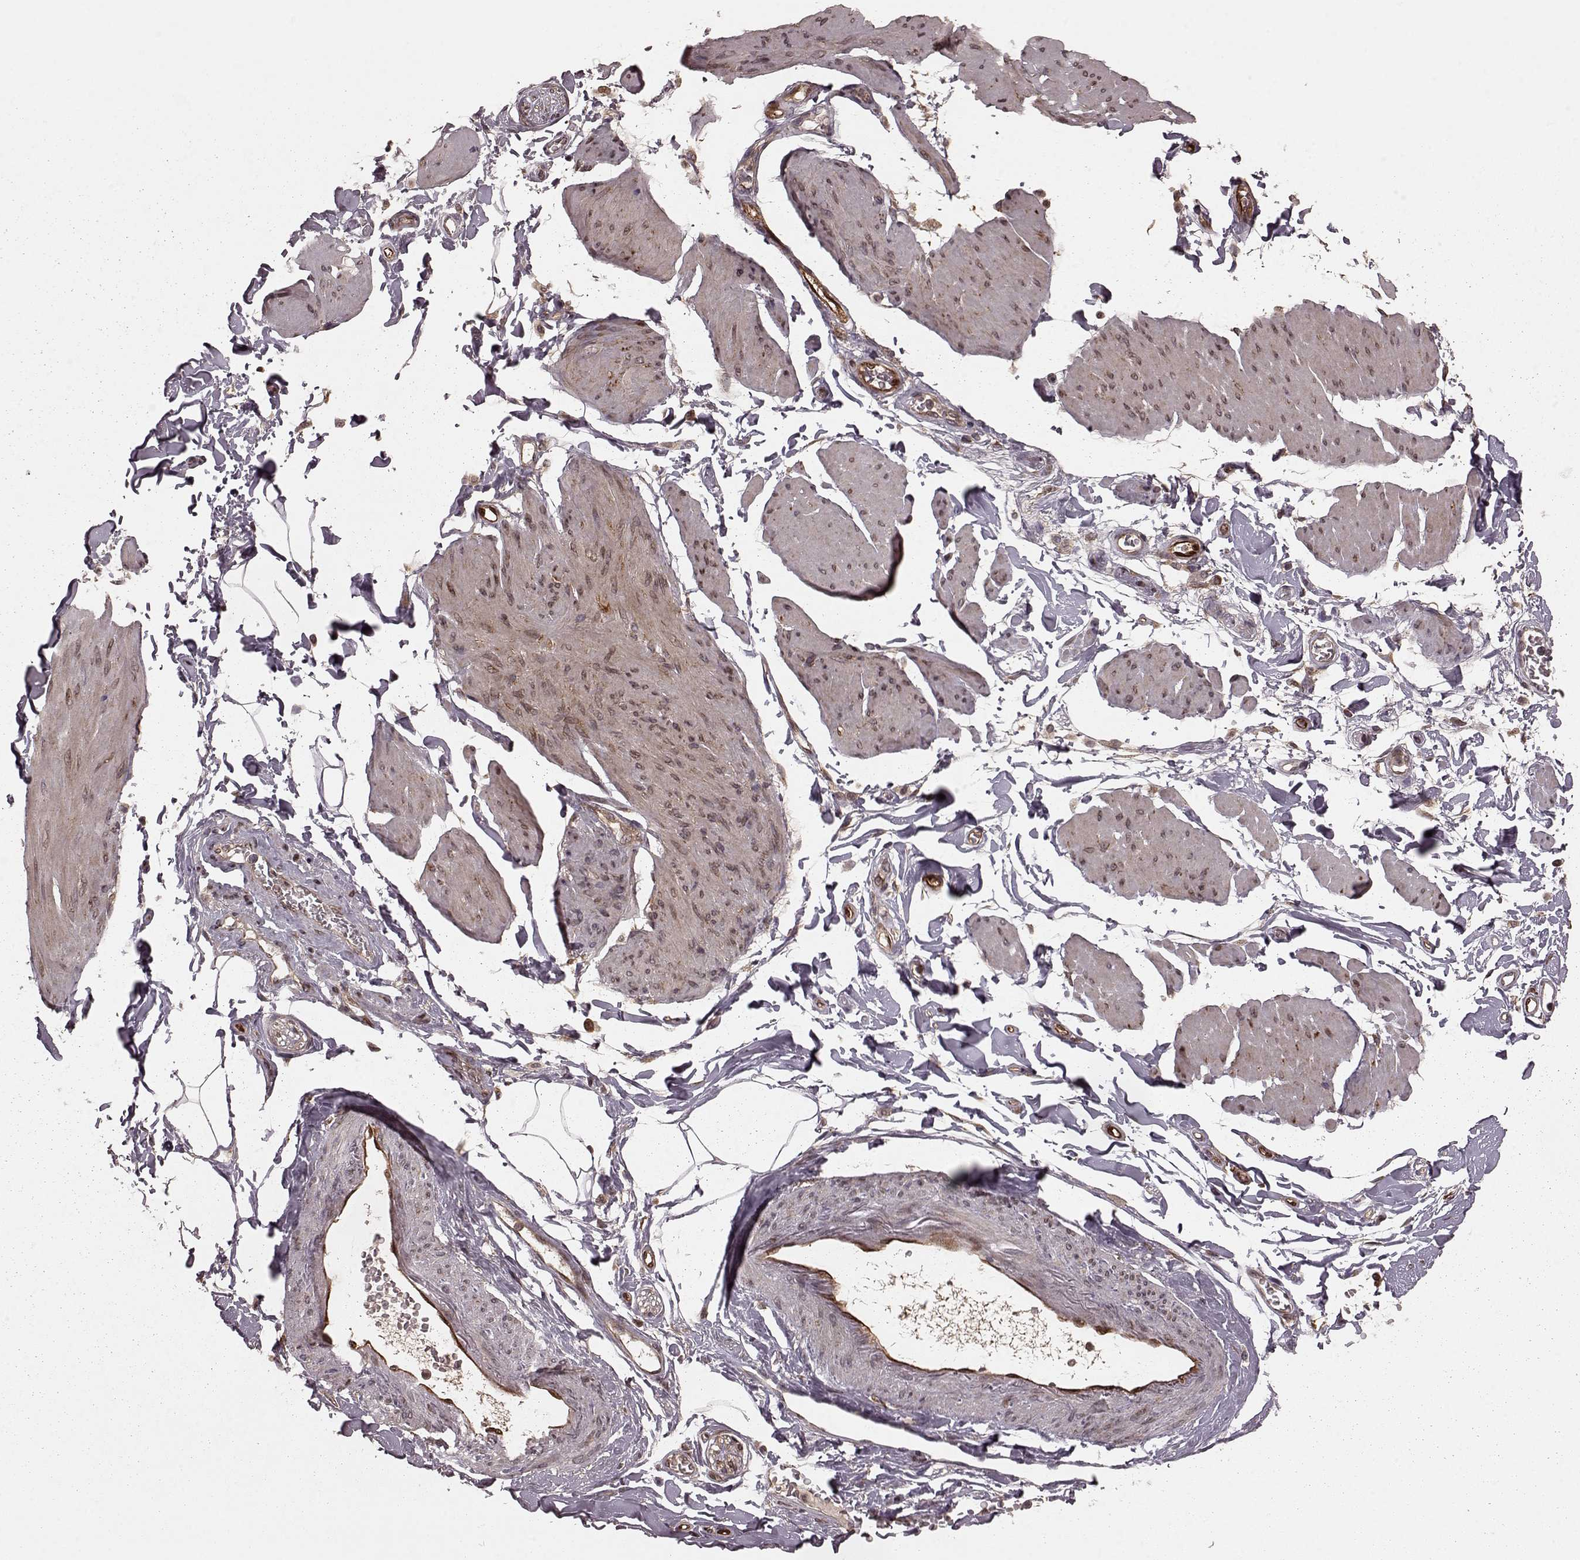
{"staining": {"intensity": "weak", "quantity": "25%-75%", "location": "cytoplasmic/membranous"}, "tissue": "smooth muscle", "cell_type": "Smooth muscle cells", "image_type": "normal", "snomed": [{"axis": "morphology", "description": "Normal tissue, NOS"}, {"axis": "topography", "description": "Adipose tissue"}, {"axis": "topography", "description": "Smooth muscle"}, {"axis": "topography", "description": "Peripheral nerve tissue"}], "caption": "A micrograph of human smooth muscle stained for a protein demonstrates weak cytoplasmic/membranous brown staining in smooth muscle cells. The staining was performed using DAB (3,3'-diaminobenzidine), with brown indicating positive protein expression. Nuclei are stained blue with hematoxylin.", "gene": "AGPAT1", "patient": {"sex": "male", "age": 83}}